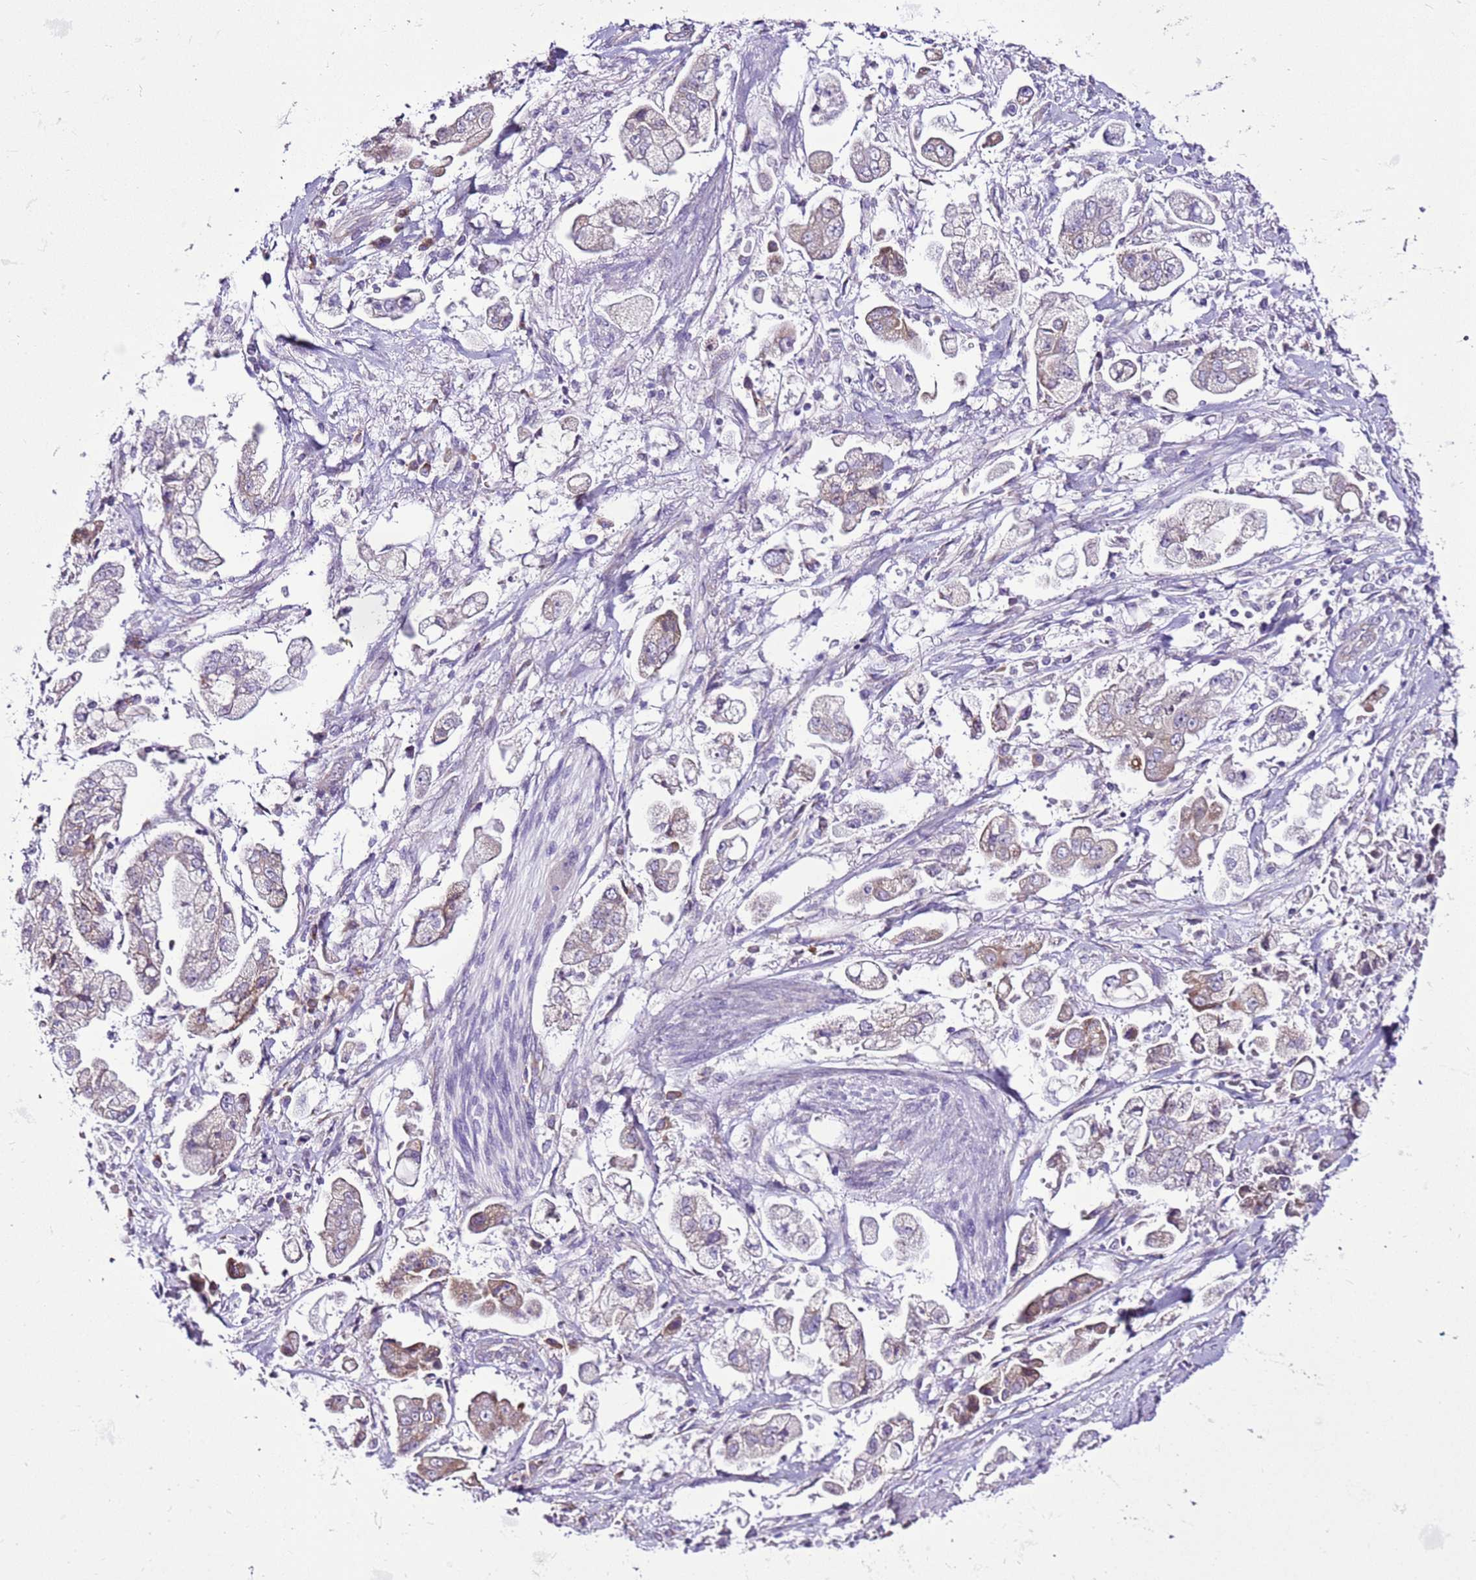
{"staining": {"intensity": "weak", "quantity": "<25%", "location": "cytoplasmic/membranous"}, "tissue": "stomach cancer", "cell_type": "Tumor cells", "image_type": "cancer", "snomed": [{"axis": "morphology", "description": "Adenocarcinoma, NOS"}, {"axis": "topography", "description": "Stomach"}], "caption": "There is no significant positivity in tumor cells of stomach adenocarcinoma.", "gene": "MRPL36", "patient": {"sex": "male", "age": 62}}